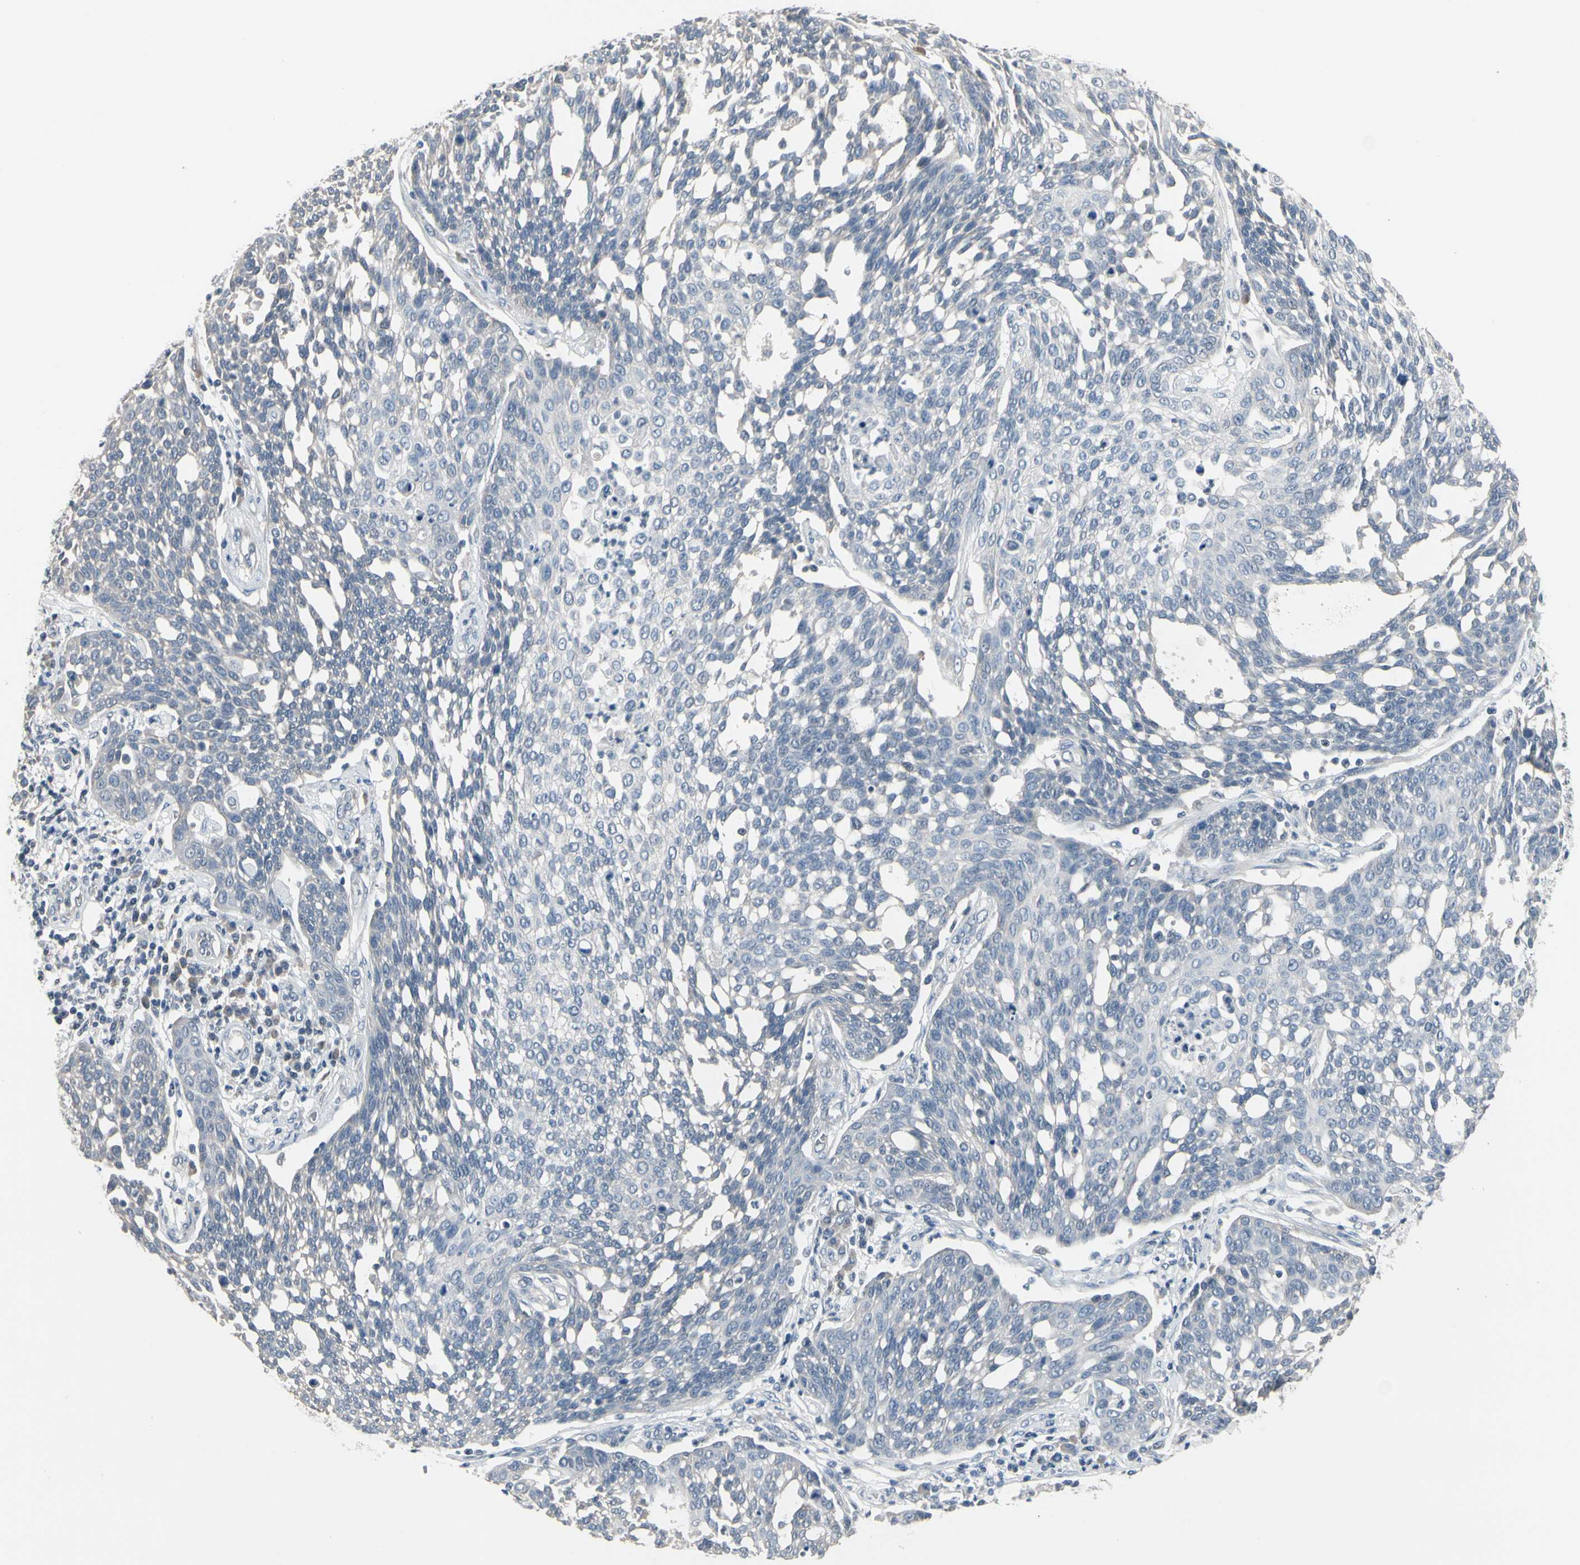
{"staining": {"intensity": "negative", "quantity": "none", "location": "none"}, "tissue": "cervical cancer", "cell_type": "Tumor cells", "image_type": "cancer", "snomed": [{"axis": "morphology", "description": "Squamous cell carcinoma, NOS"}, {"axis": "topography", "description": "Cervix"}], "caption": "The photomicrograph shows no staining of tumor cells in cervical cancer.", "gene": "SV2A", "patient": {"sex": "female", "age": 34}}